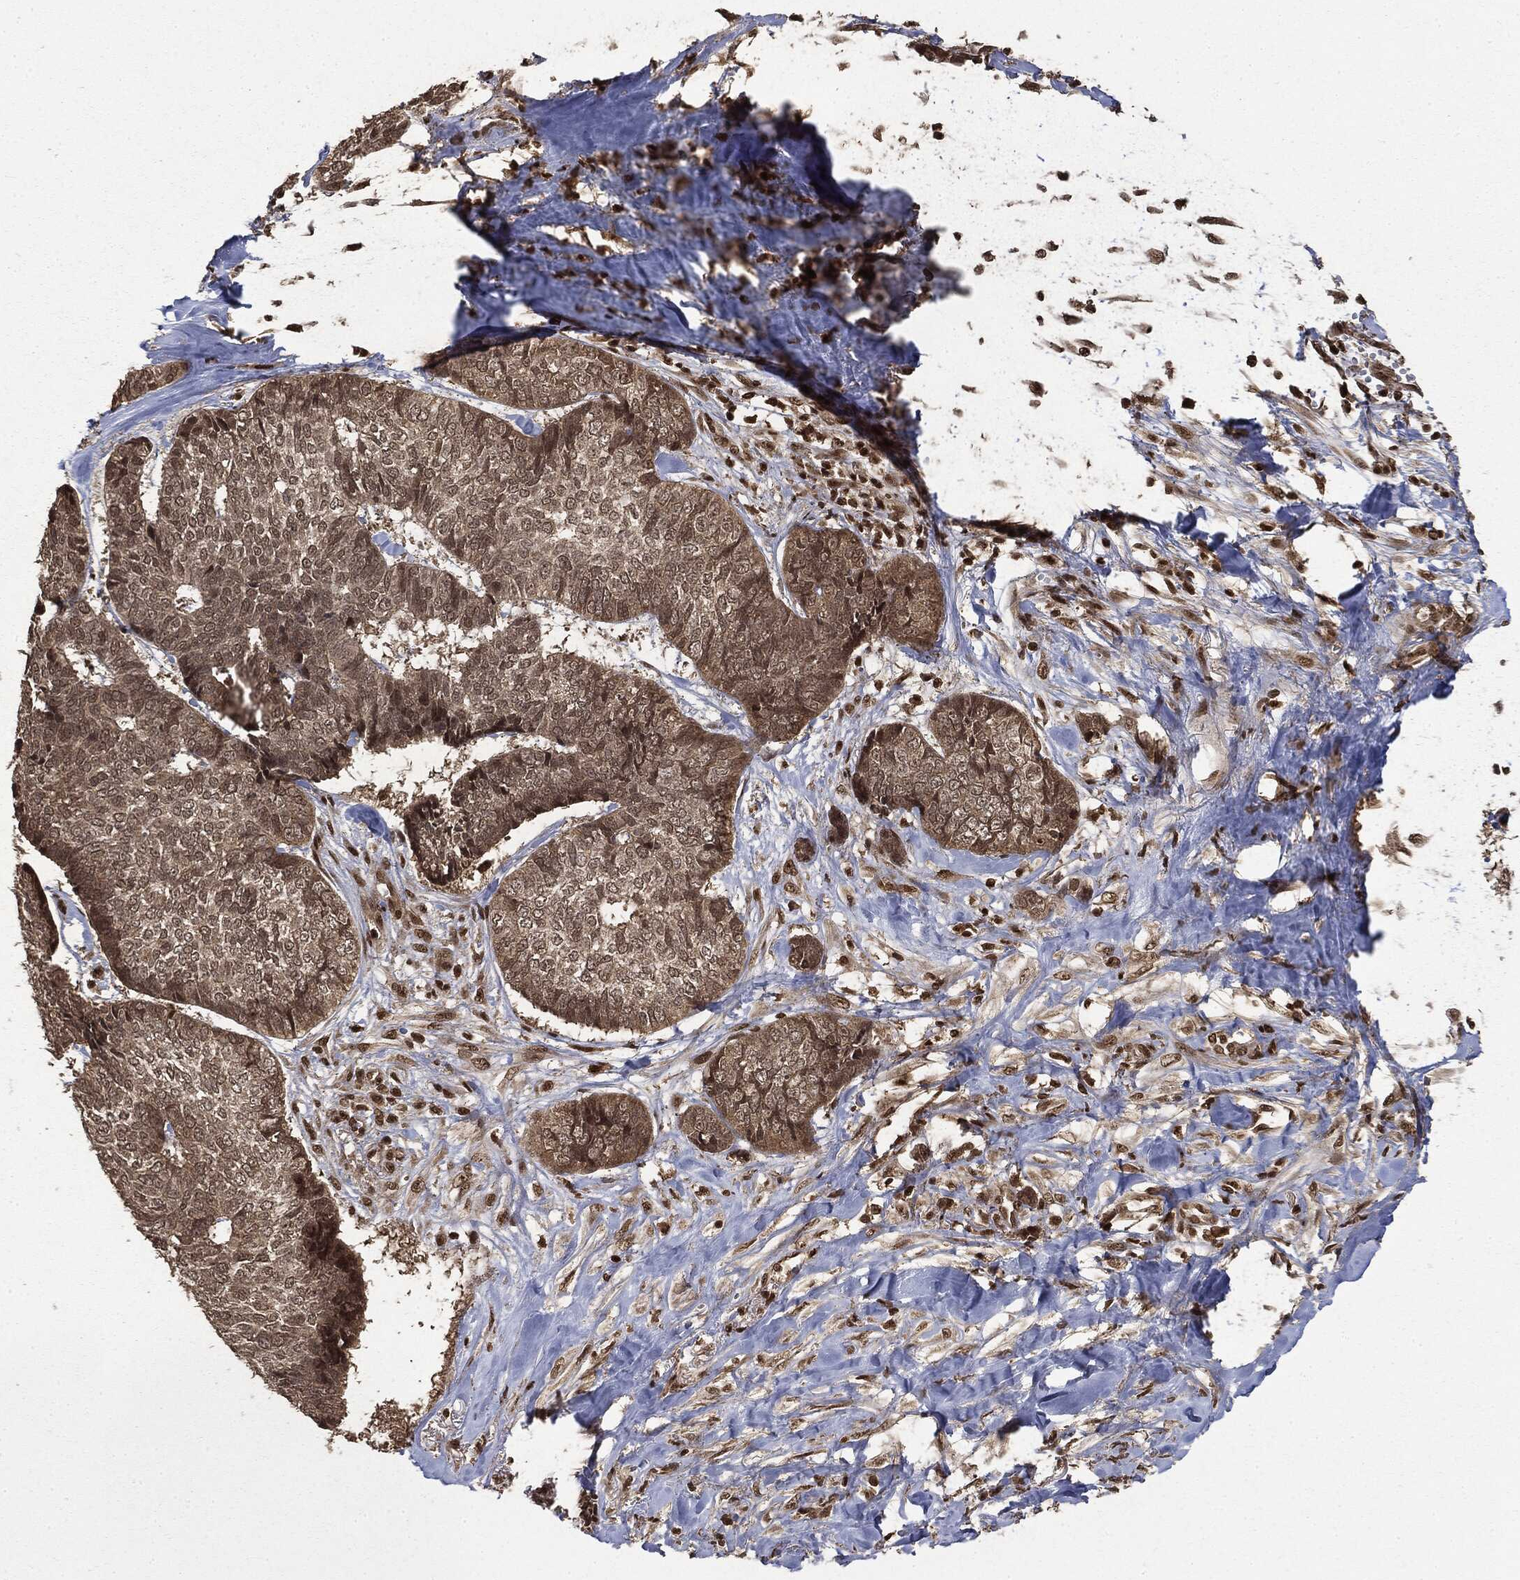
{"staining": {"intensity": "weak", "quantity": ">75%", "location": "cytoplasmic/membranous"}, "tissue": "skin cancer", "cell_type": "Tumor cells", "image_type": "cancer", "snomed": [{"axis": "morphology", "description": "Basal cell carcinoma"}, {"axis": "topography", "description": "Skin"}], "caption": "Immunohistochemical staining of skin cancer shows low levels of weak cytoplasmic/membranous protein staining in approximately >75% of tumor cells.", "gene": "CTDP1", "patient": {"sex": "male", "age": 86}}